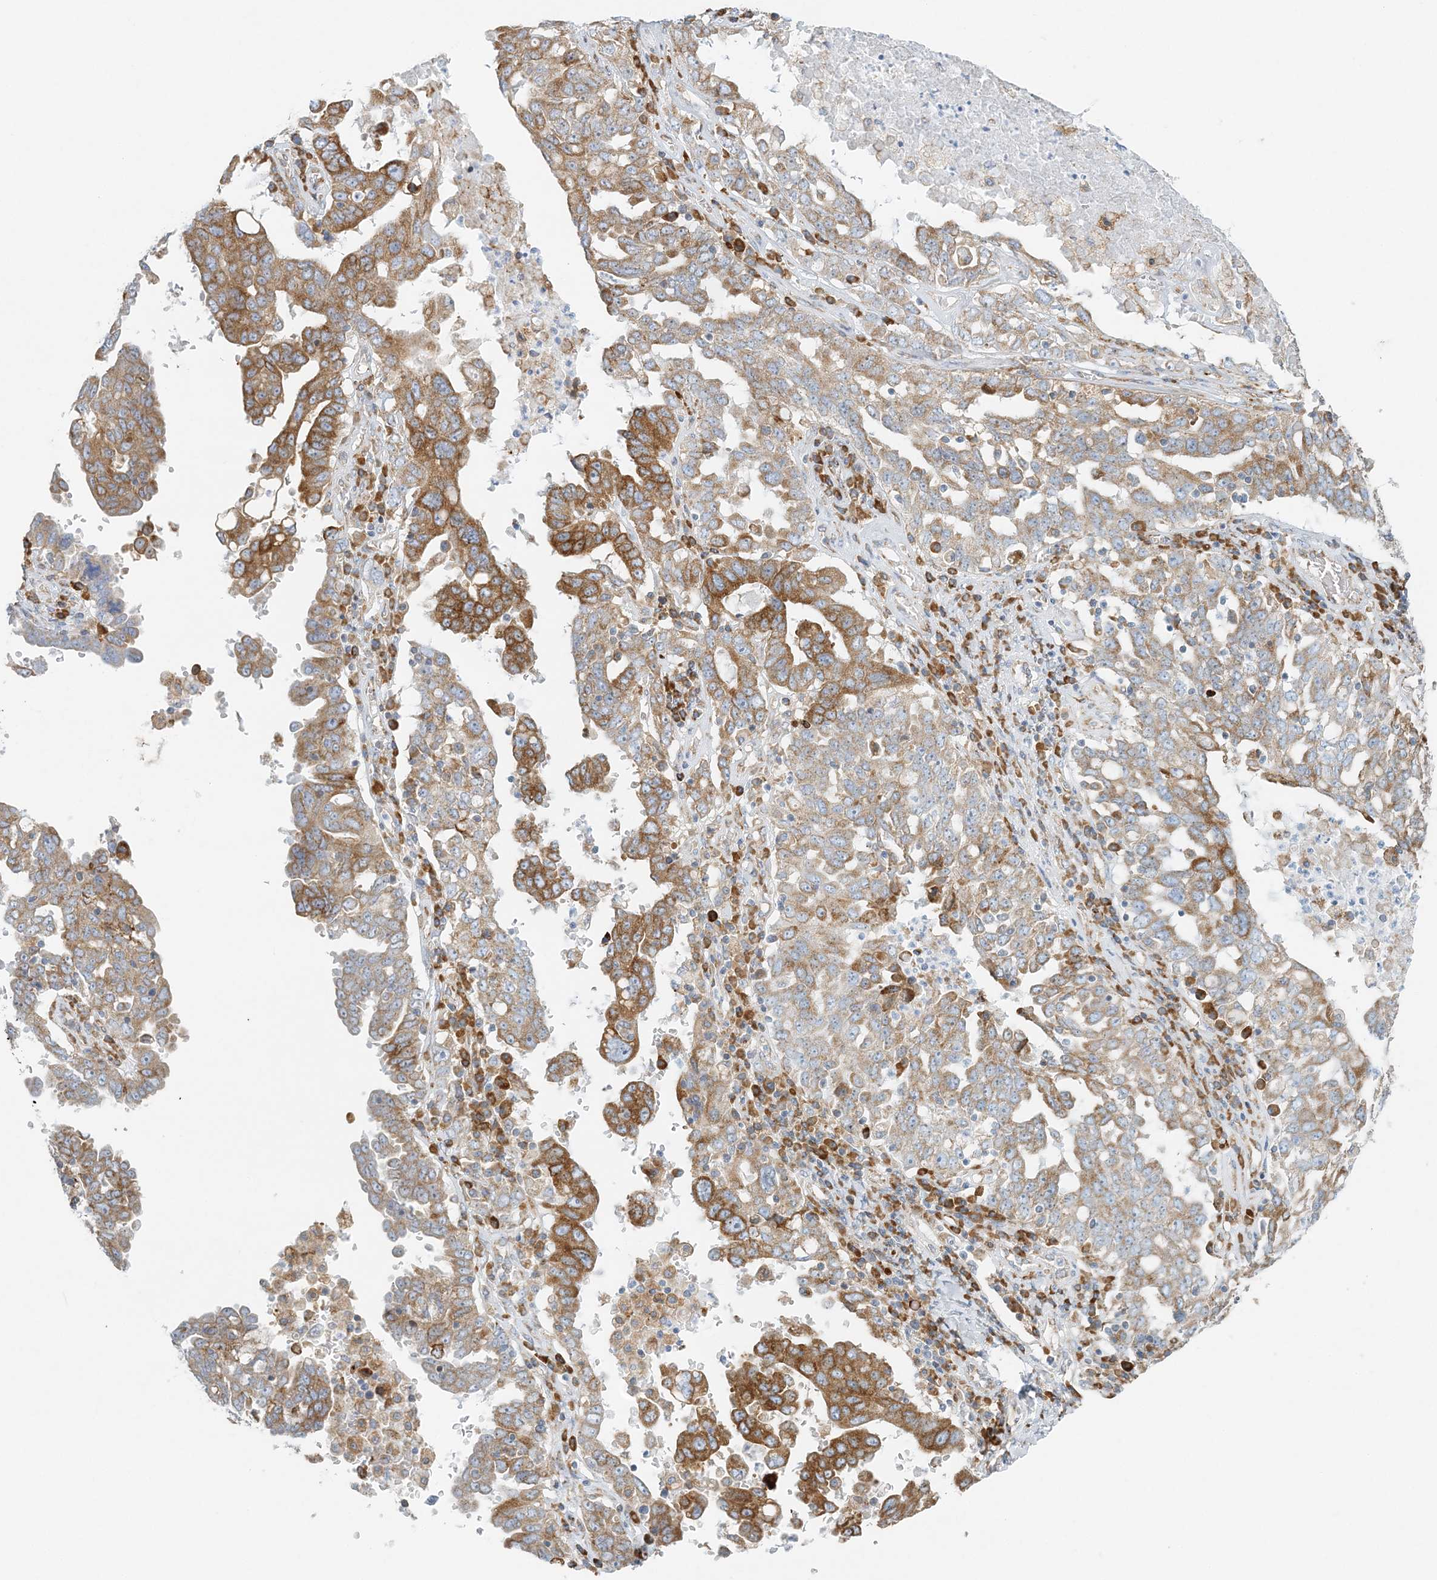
{"staining": {"intensity": "moderate", "quantity": ">75%", "location": "cytoplasmic/membranous"}, "tissue": "ovarian cancer", "cell_type": "Tumor cells", "image_type": "cancer", "snomed": [{"axis": "morphology", "description": "Carcinoma, endometroid"}, {"axis": "topography", "description": "Ovary"}], "caption": "High-magnification brightfield microscopy of ovarian cancer (endometroid carcinoma) stained with DAB (brown) and counterstained with hematoxylin (blue). tumor cells exhibit moderate cytoplasmic/membranous expression is seen in about>75% of cells.", "gene": "STK11IP", "patient": {"sex": "female", "age": 62}}